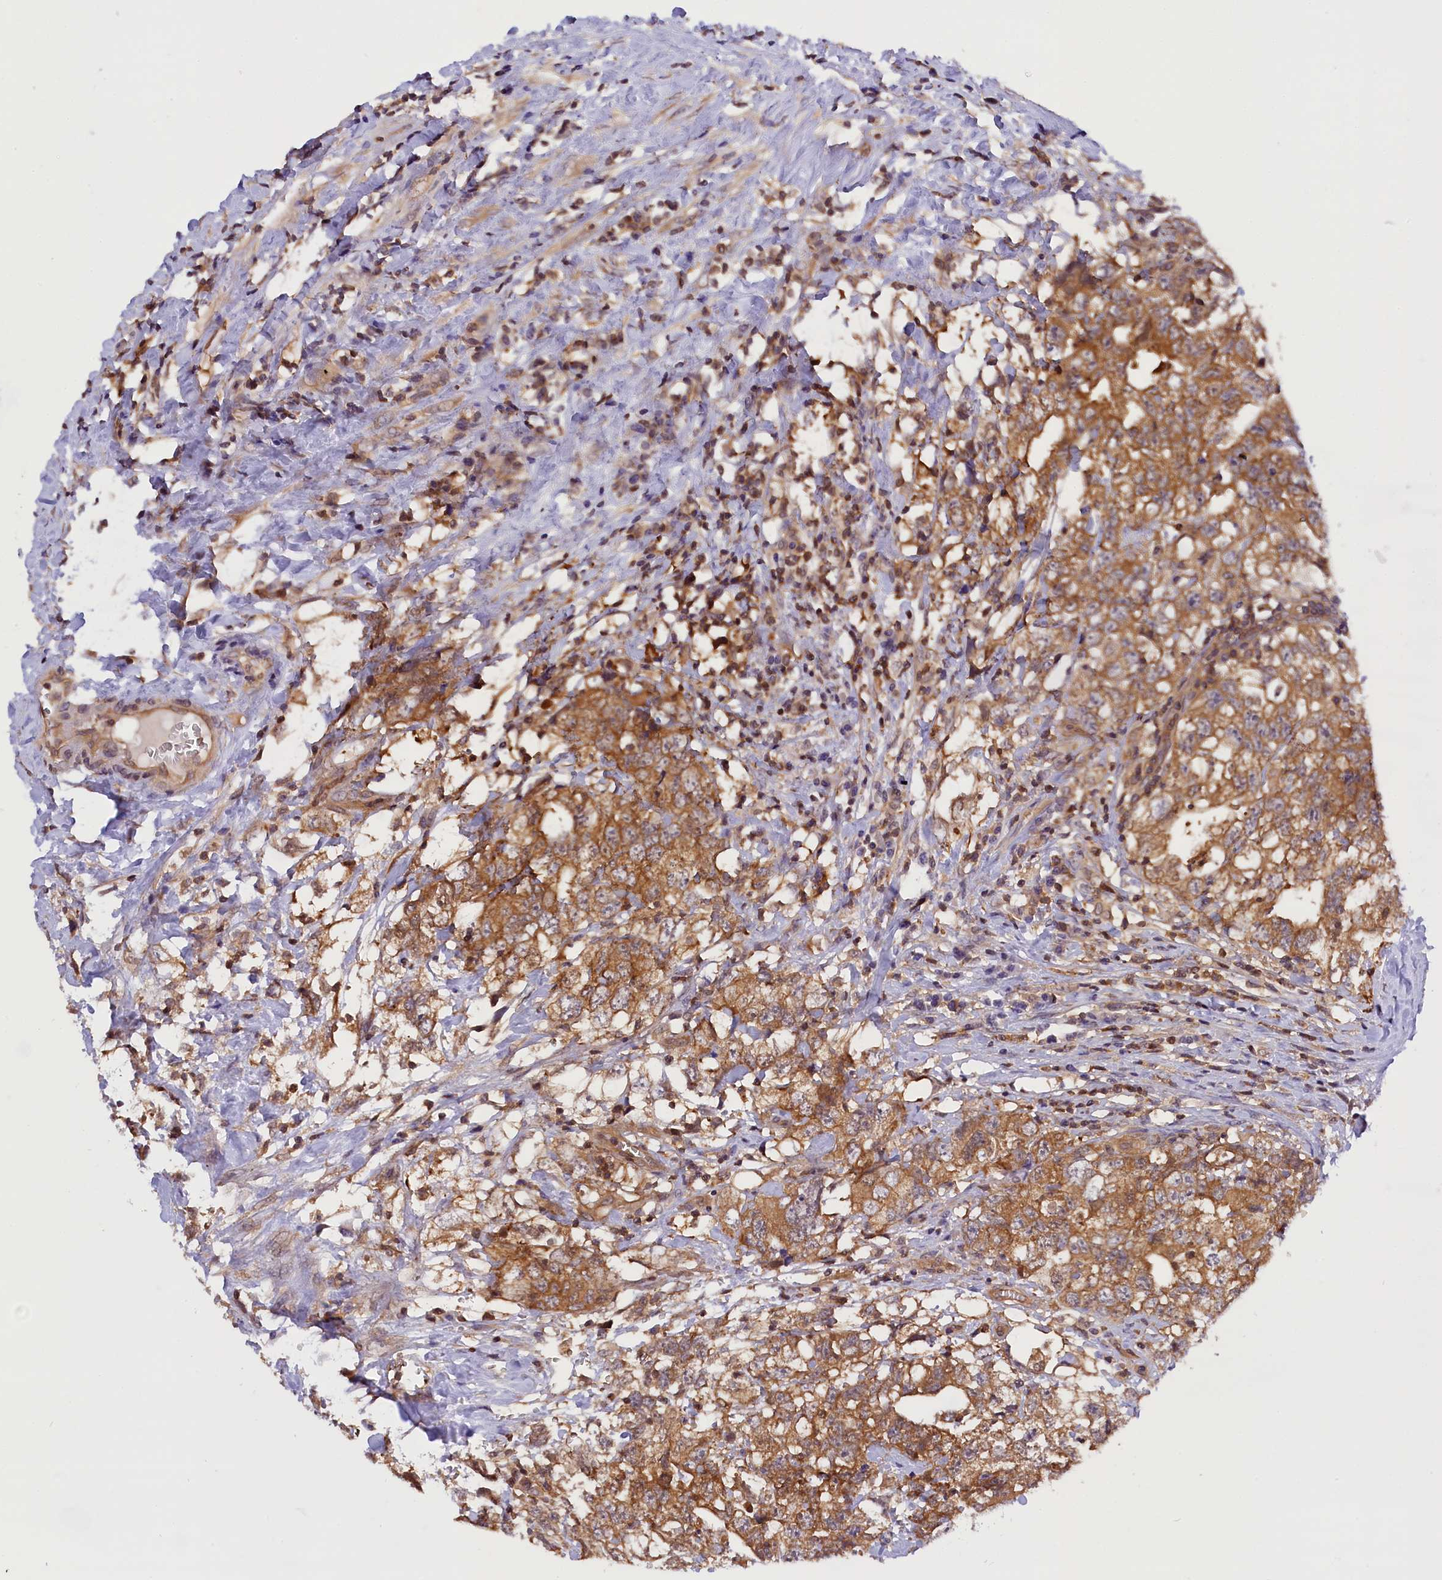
{"staining": {"intensity": "moderate", "quantity": ">75%", "location": "cytoplasmic/membranous"}, "tissue": "testis cancer", "cell_type": "Tumor cells", "image_type": "cancer", "snomed": [{"axis": "morphology", "description": "Seminoma, NOS"}, {"axis": "morphology", "description": "Carcinoma, Embryonal, NOS"}, {"axis": "topography", "description": "Testis"}], "caption": "DAB immunohistochemical staining of testis cancer (embryonal carcinoma) displays moderate cytoplasmic/membranous protein staining in about >75% of tumor cells.", "gene": "TBCB", "patient": {"sex": "male", "age": 29}}